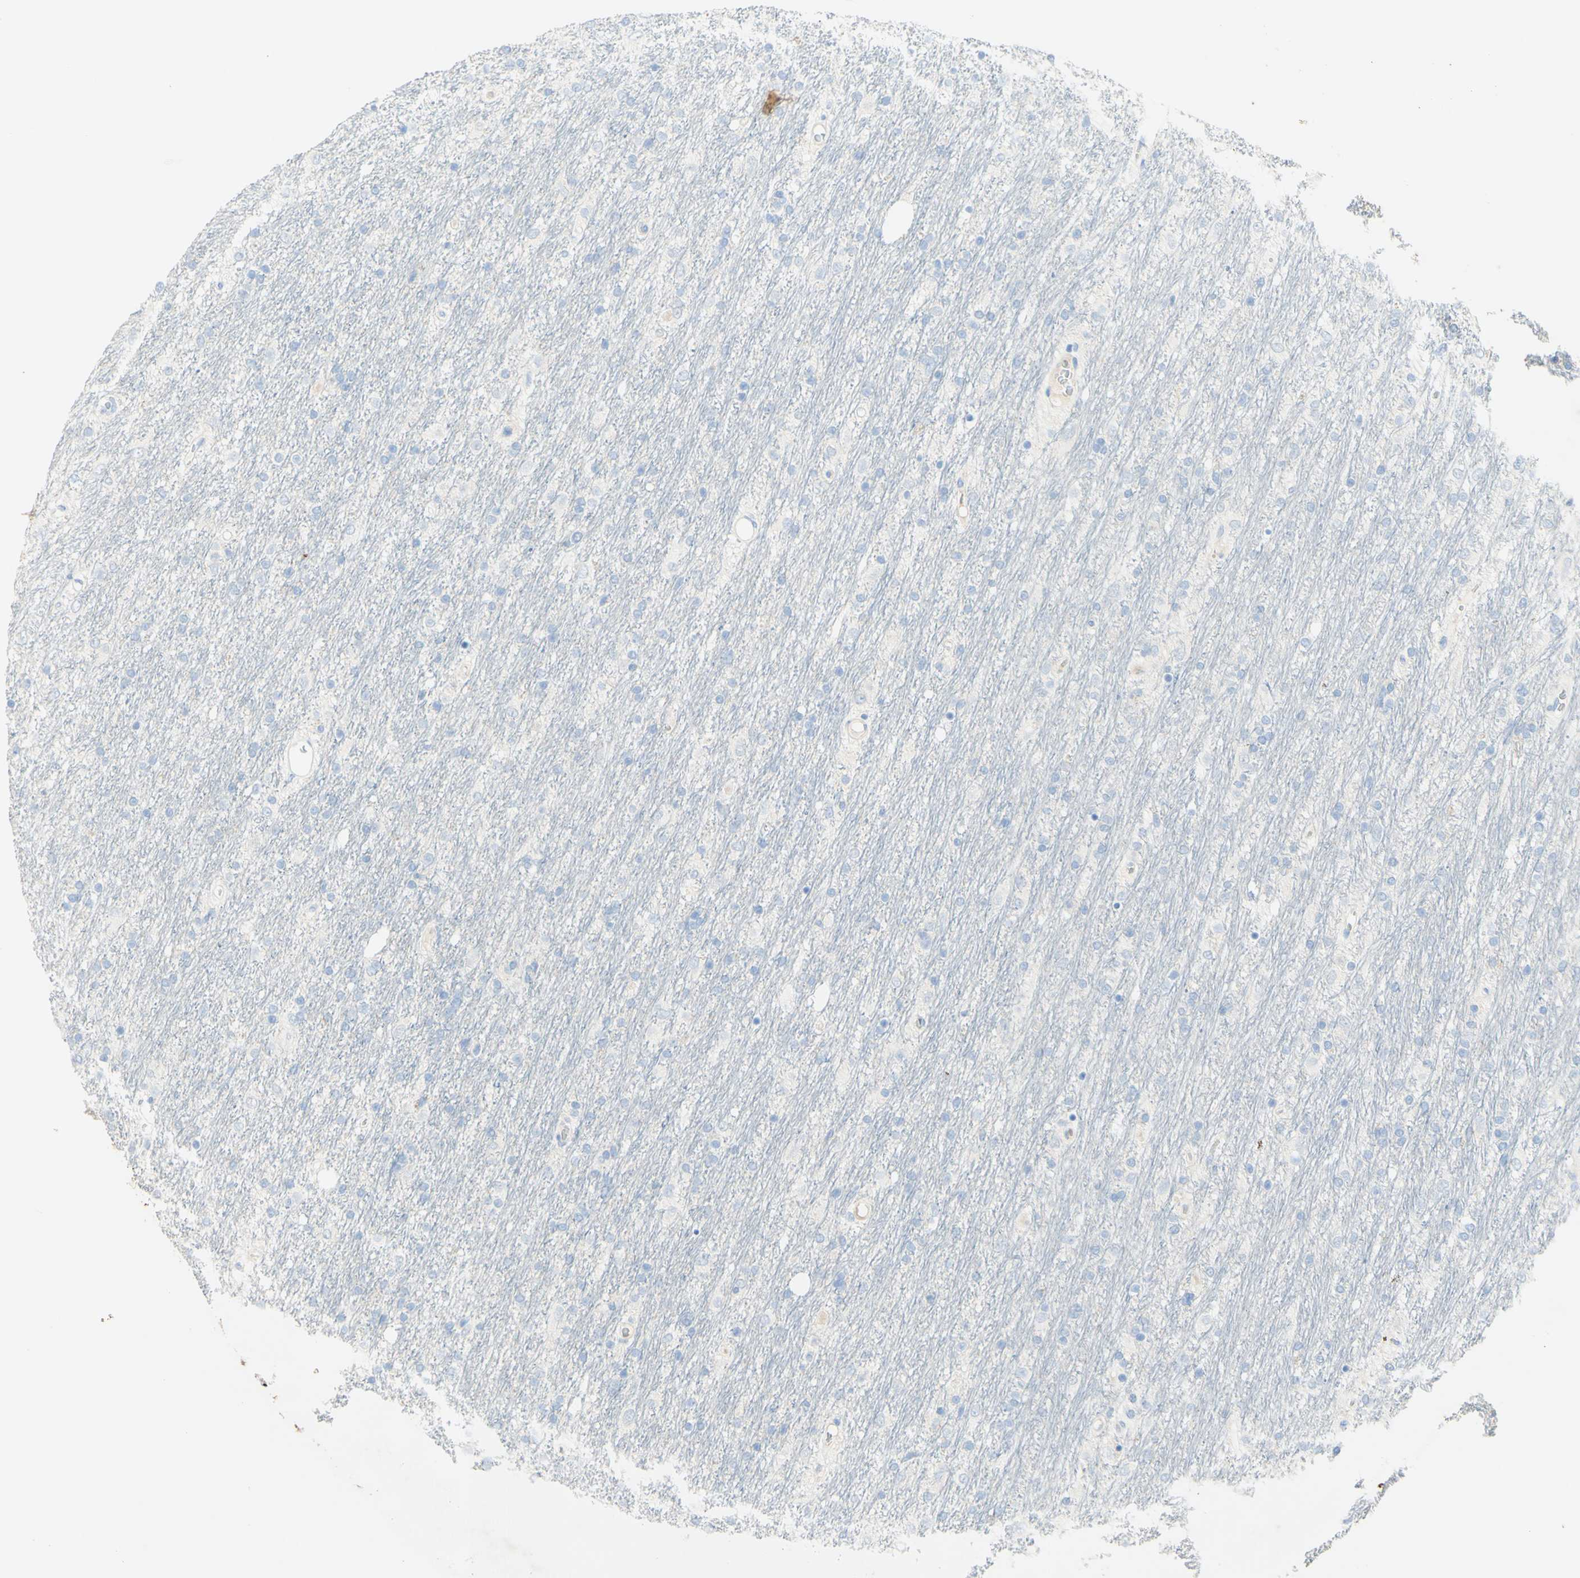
{"staining": {"intensity": "negative", "quantity": "none", "location": "none"}, "tissue": "glioma", "cell_type": "Tumor cells", "image_type": "cancer", "snomed": [{"axis": "morphology", "description": "Glioma, malignant, Low grade"}, {"axis": "topography", "description": "Brain"}], "caption": "The micrograph exhibits no significant expression in tumor cells of glioma.", "gene": "PIGR", "patient": {"sex": "male", "age": 77}}